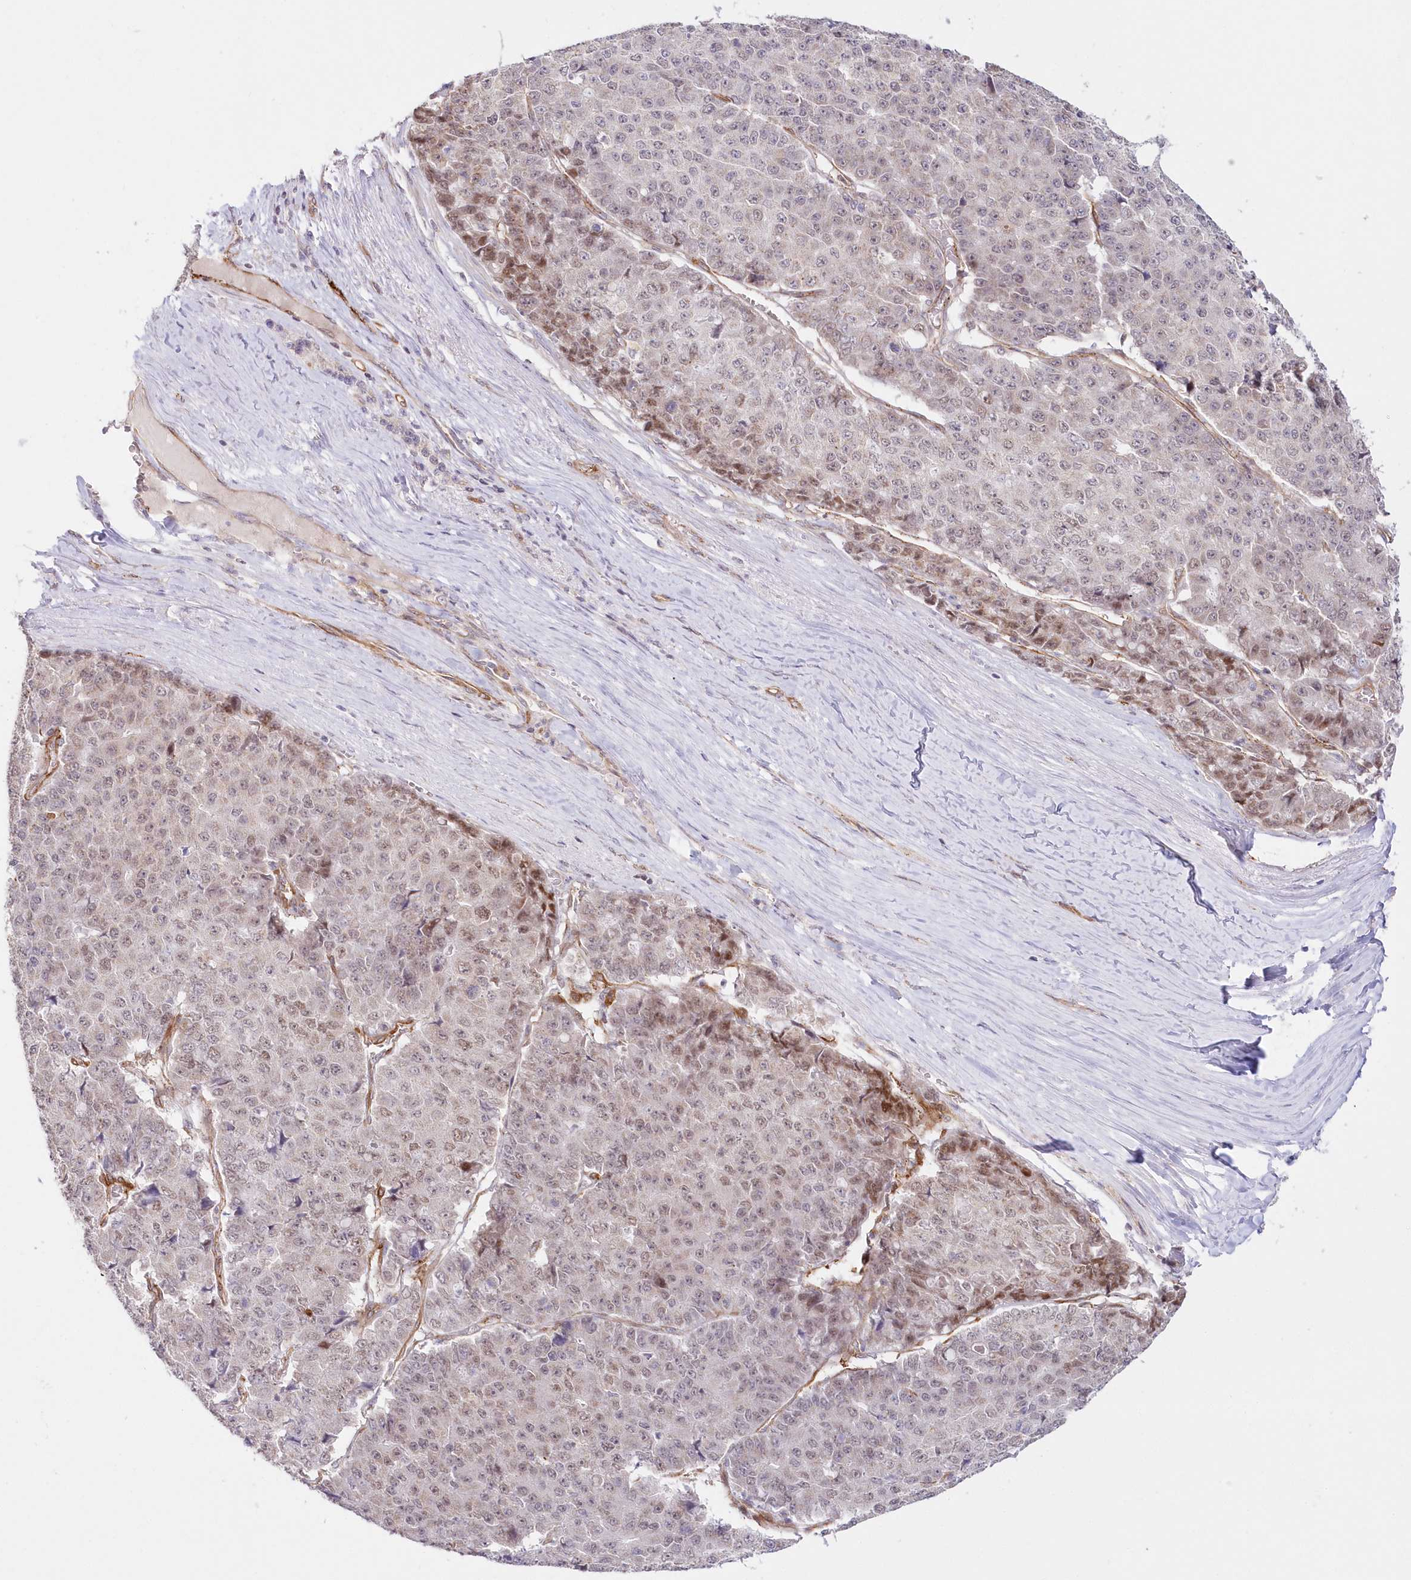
{"staining": {"intensity": "weak", "quantity": "<25%", "location": "nuclear"}, "tissue": "pancreatic cancer", "cell_type": "Tumor cells", "image_type": "cancer", "snomed": [{"axis": "morphology", "description": "Adenocarcinoma, NOS"}, {"axis": "topography", "description": "Pancreas"}], "caption": "A high-resolution micrograph shows IHC staining of adenocarcinoma (pancreatic), which displays no significant expression in tumor cells.", "gene": "AFAP1L2", "patient": {"sex": "male", "age": 50}}